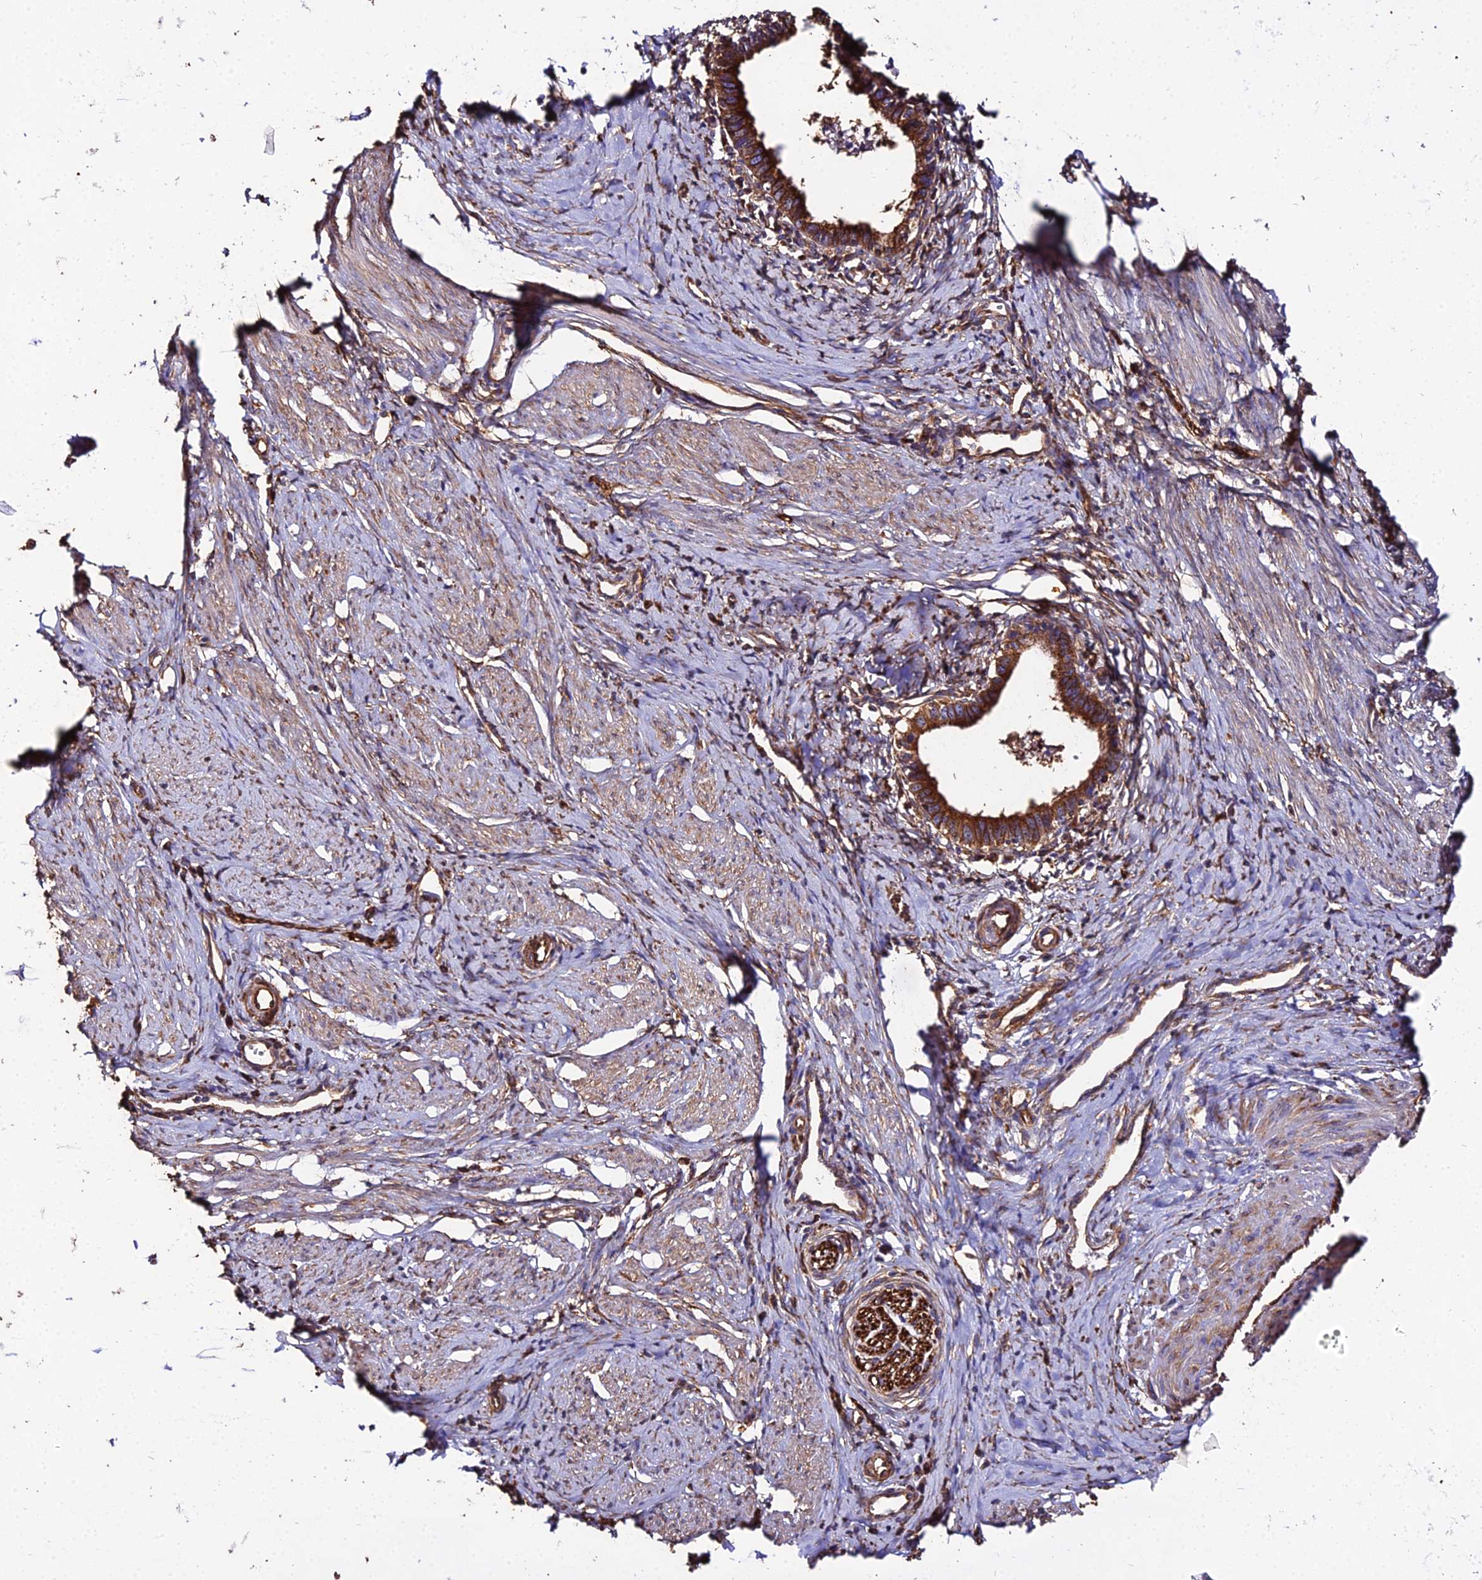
{"staining": {"intensity": "strong", "quantity": ">75%", "location": "cytoplasmic/membranous"}, "tissue": "cervical cancer", "cell_type": "Tumor cells", "image_type": "cancer", "snomed": [{"axis": "morphology", "description": "Adenocarcinoma, NOS"}, {"axis": "topography", "description": "Cervix"}], "caption": "Protein positivity by immunohistochemistry displays strong cytoplasmic/membranous staining in approximately >75% of tumor cells in cervical cancer.", "gene": "TUBA3D", "patient": {"sex": "female", "age": 36}}